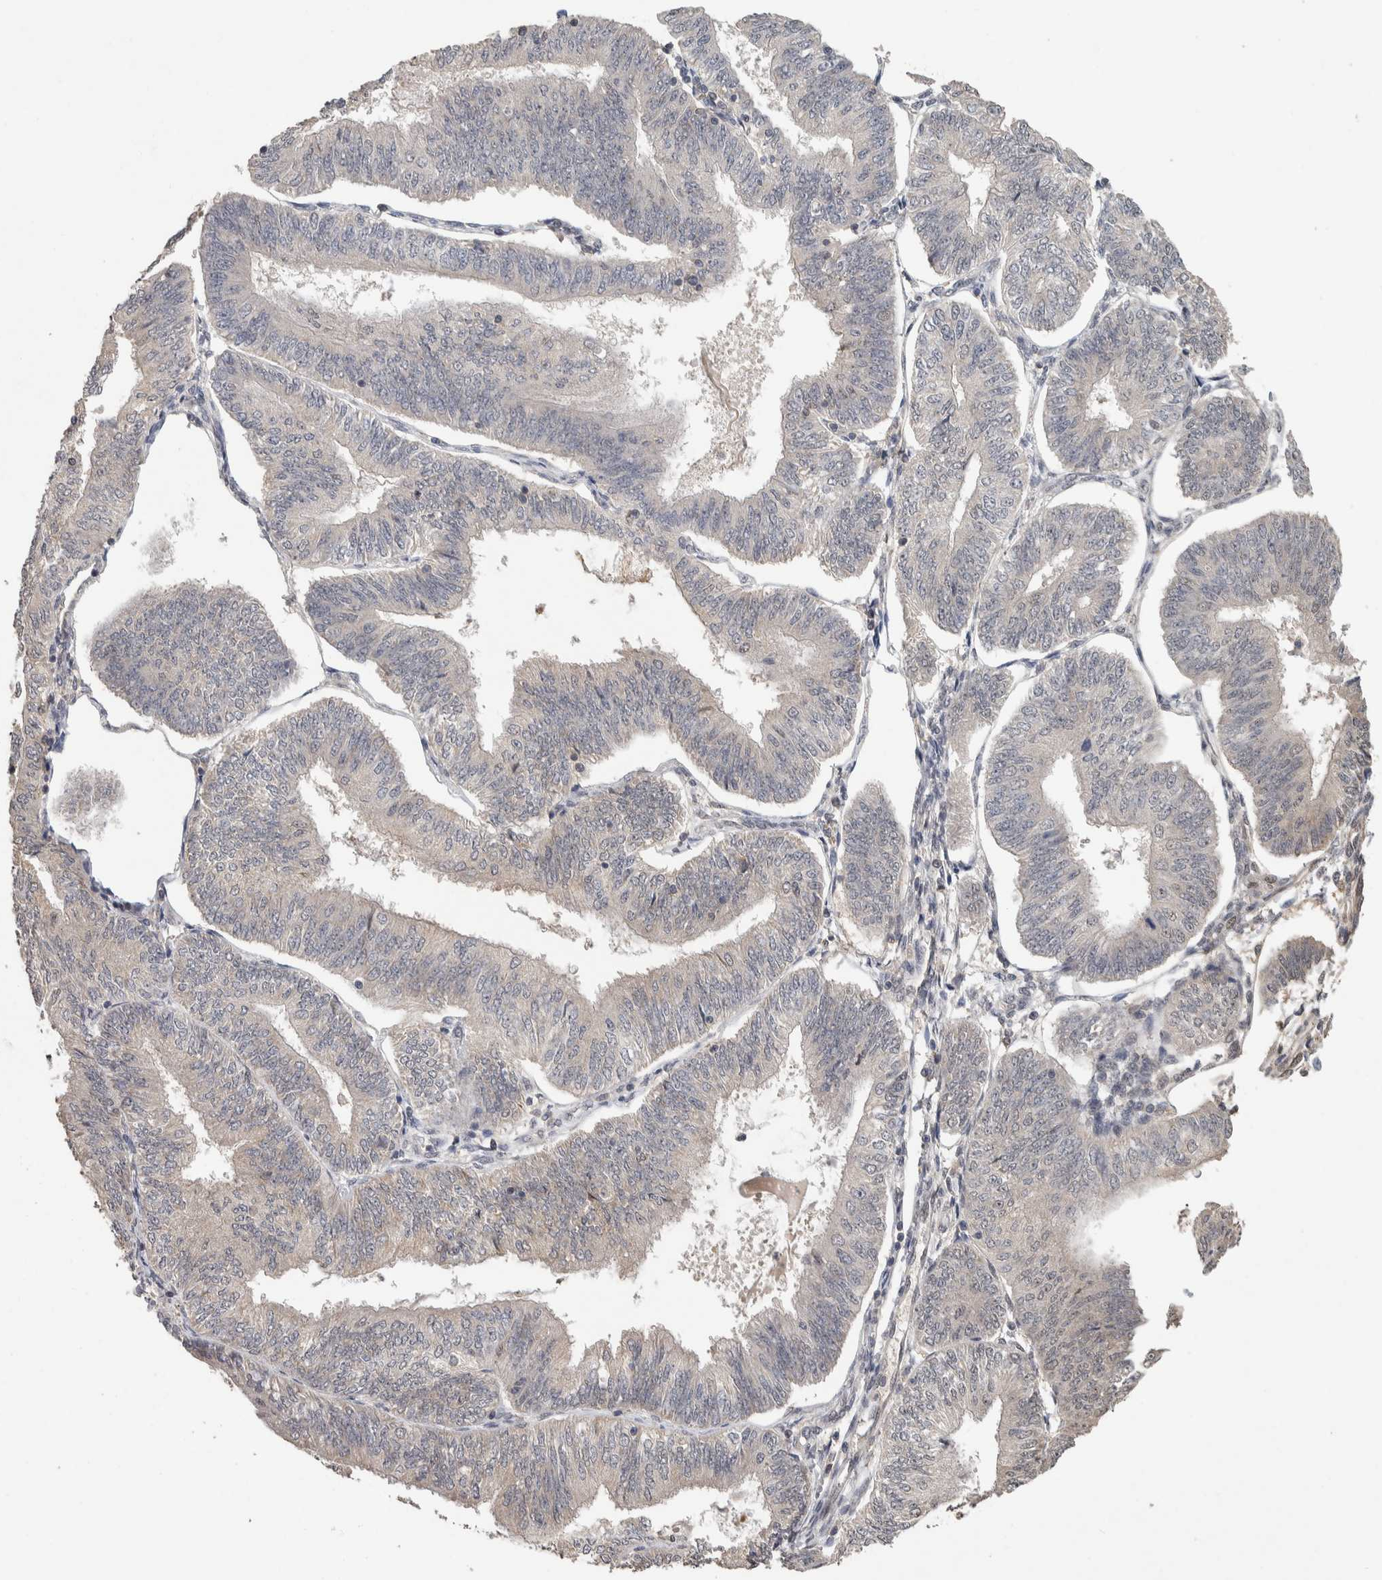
{"staining": {"intensity": "weak", "quantity": "<25%", "location": "cytoplasmic/membranous,nuclear"}, "tissue": "endometrial cancer", "cell_type": "Tumor cells", "image_type": "cancer", "snomed": [{"axis": "morphology", "description": "Adenocarcinoma, NOS"}, {"axis": "topography", "description": "Endometrium"}], "caption": "This is an IHC histopathology image of human endometrial cancer (adenocarcinoma). There is no positivity in tumor cells.", "gene": "CYSRT1", "patient": {"sex": "female", "age": 58}}